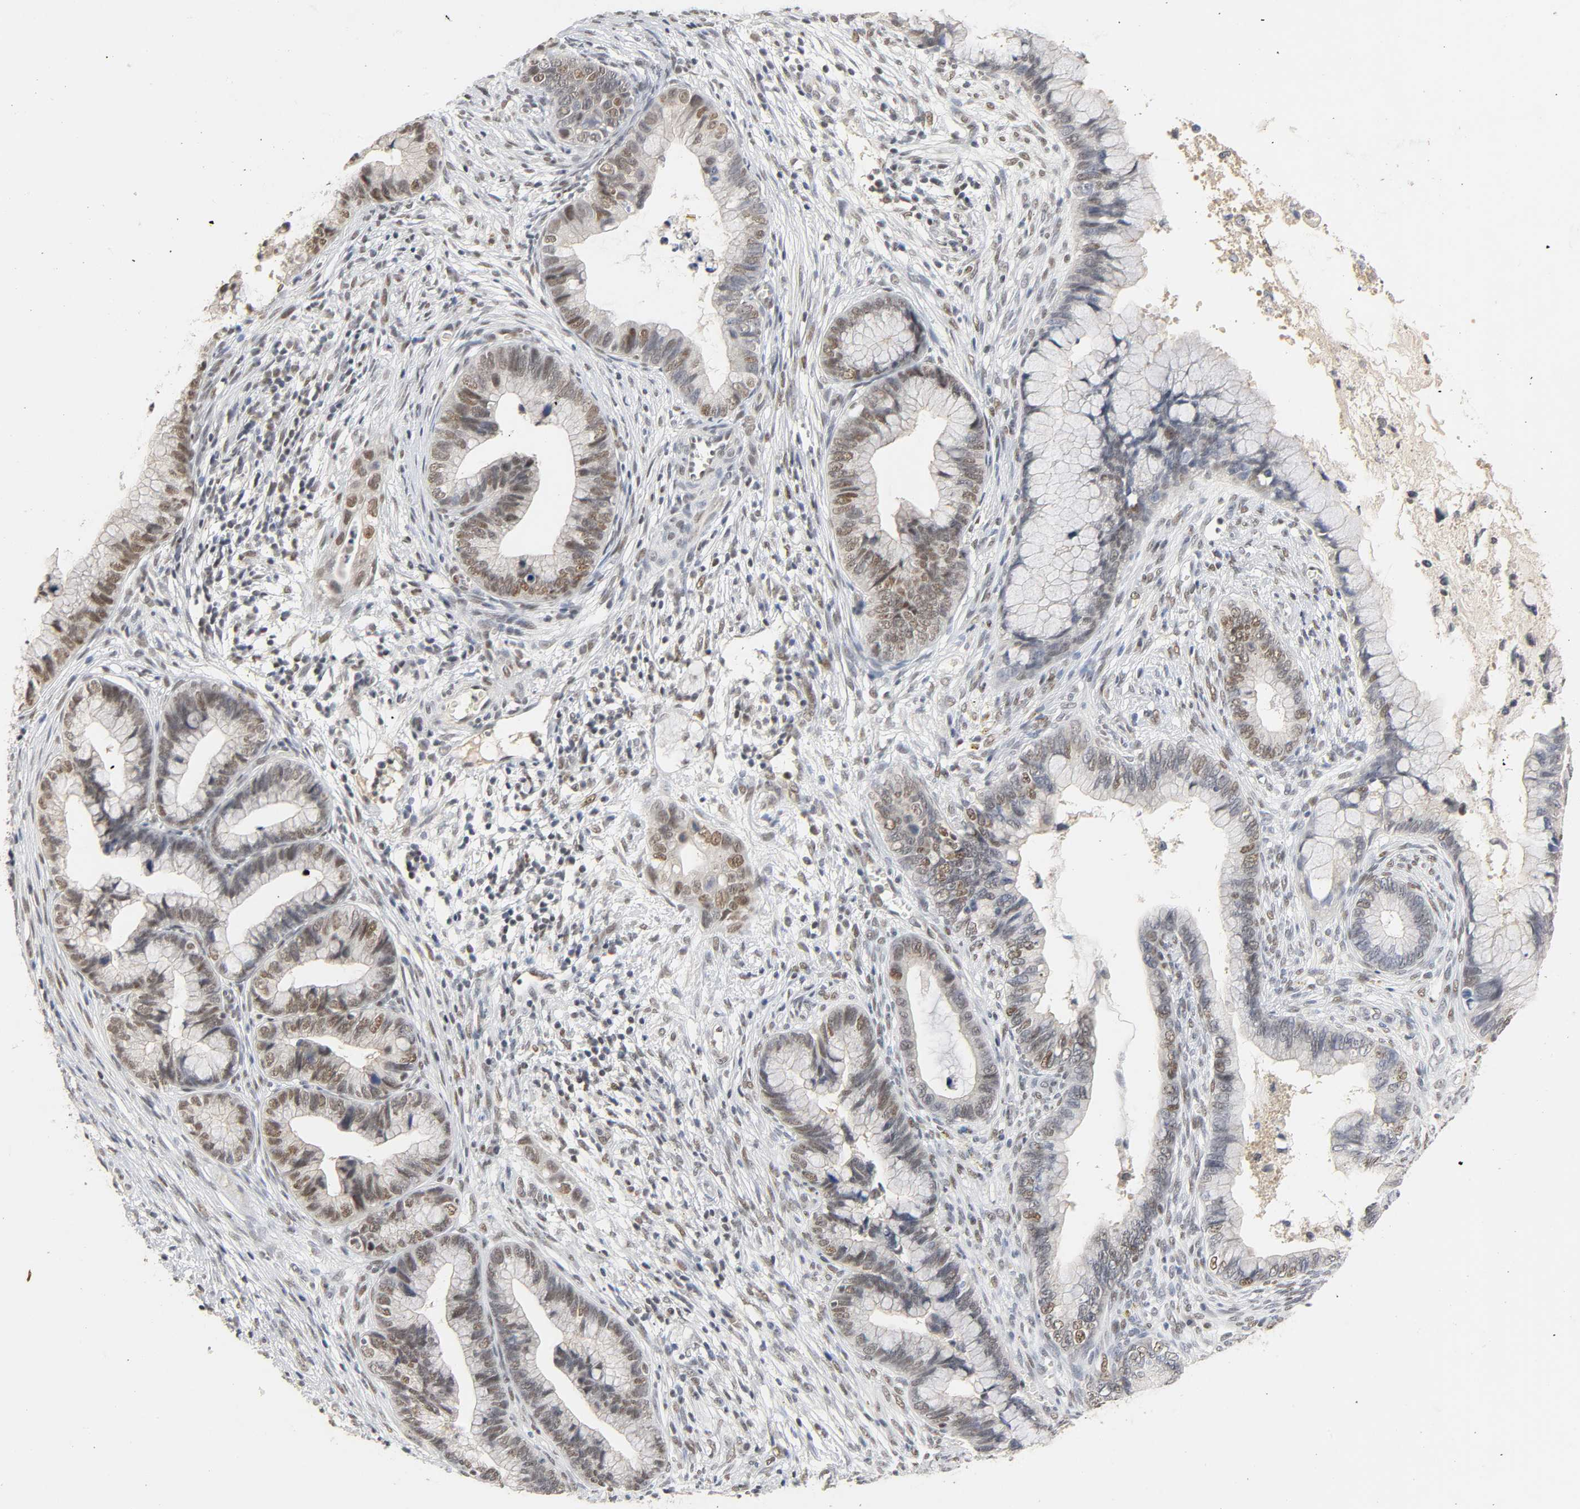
{"staining": {"intensity": "moderate", "quantity": ">75%", "location": "nuclear"}, "tissue": "cervical cancer", "cell_type": "Tumor cells", "image_type": "cancer", "snomed": [{"axis": "morphology", "description": "Adenocarcinoma, NOS"}, {"axis": "topography", "description": "Cervix"}], "caption": "Cervical adenocarcinoma stained with a brown dye reveals moderate nuclear positive staining in approximately >75% of tumor cells.", "gene": "NCOA6", "patient": {"sex": "female", "age": 44}}